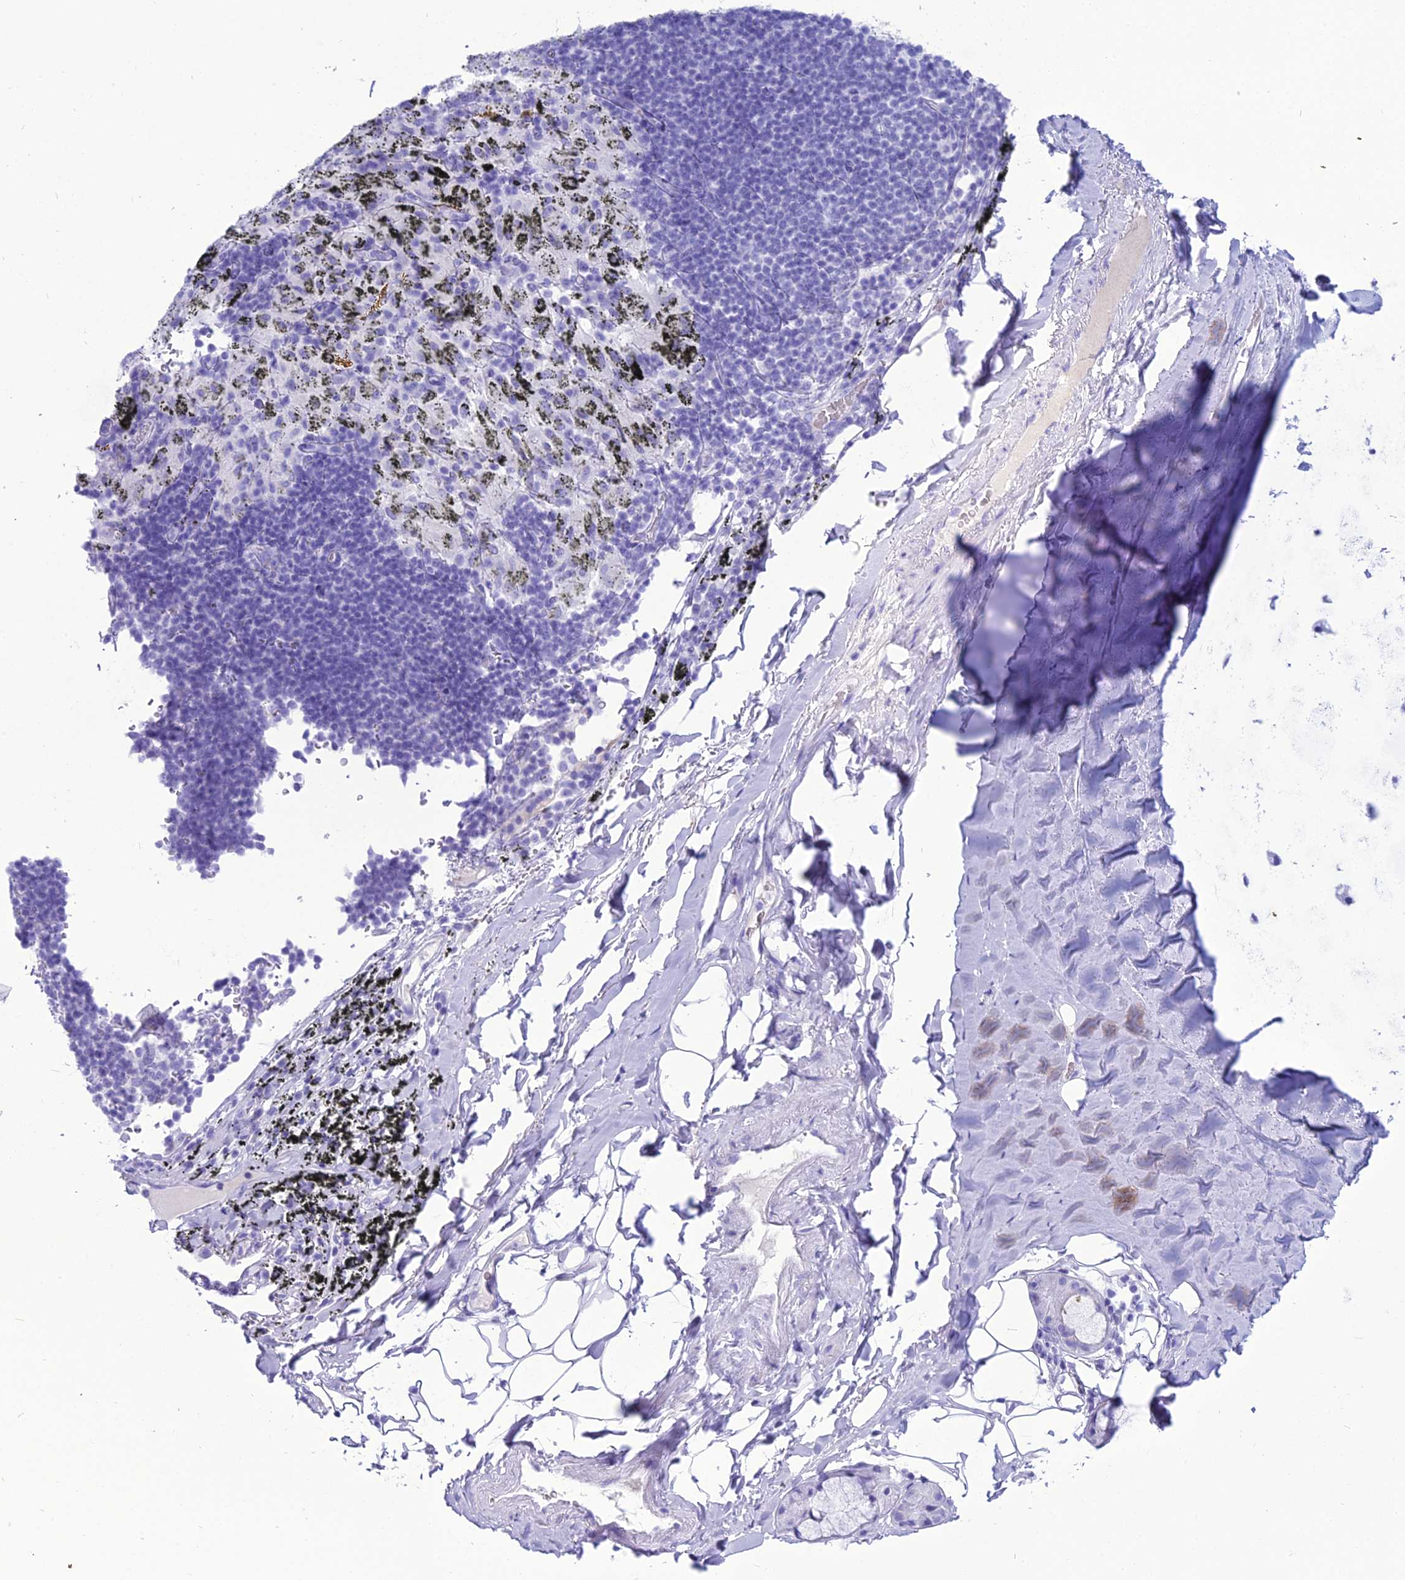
{"staining": {"intensity": "negative", "quantity": "none", "location": "none"}, "tissue": "adipose tissue", "cell_type": "Adipocytes", "image_type": "normal", "snomed": [{"axis": "morphology", "description": "Normal tissue, NOS"}, {"axis": "topography", "description": "Lymph node"}, {"axis": "topography", "description": "Bronchus"}], "caption": "Immunohistochemistry (IHC) histopathology image of unremarkable adipose tissue stained for a protein (brown), which demonstrates no positivity in adipocytes. (DAB immunohistochemistry (IHC), high magnification).", "gene": "PNMA5", "patient": {"sex": "male", "age": 63}}